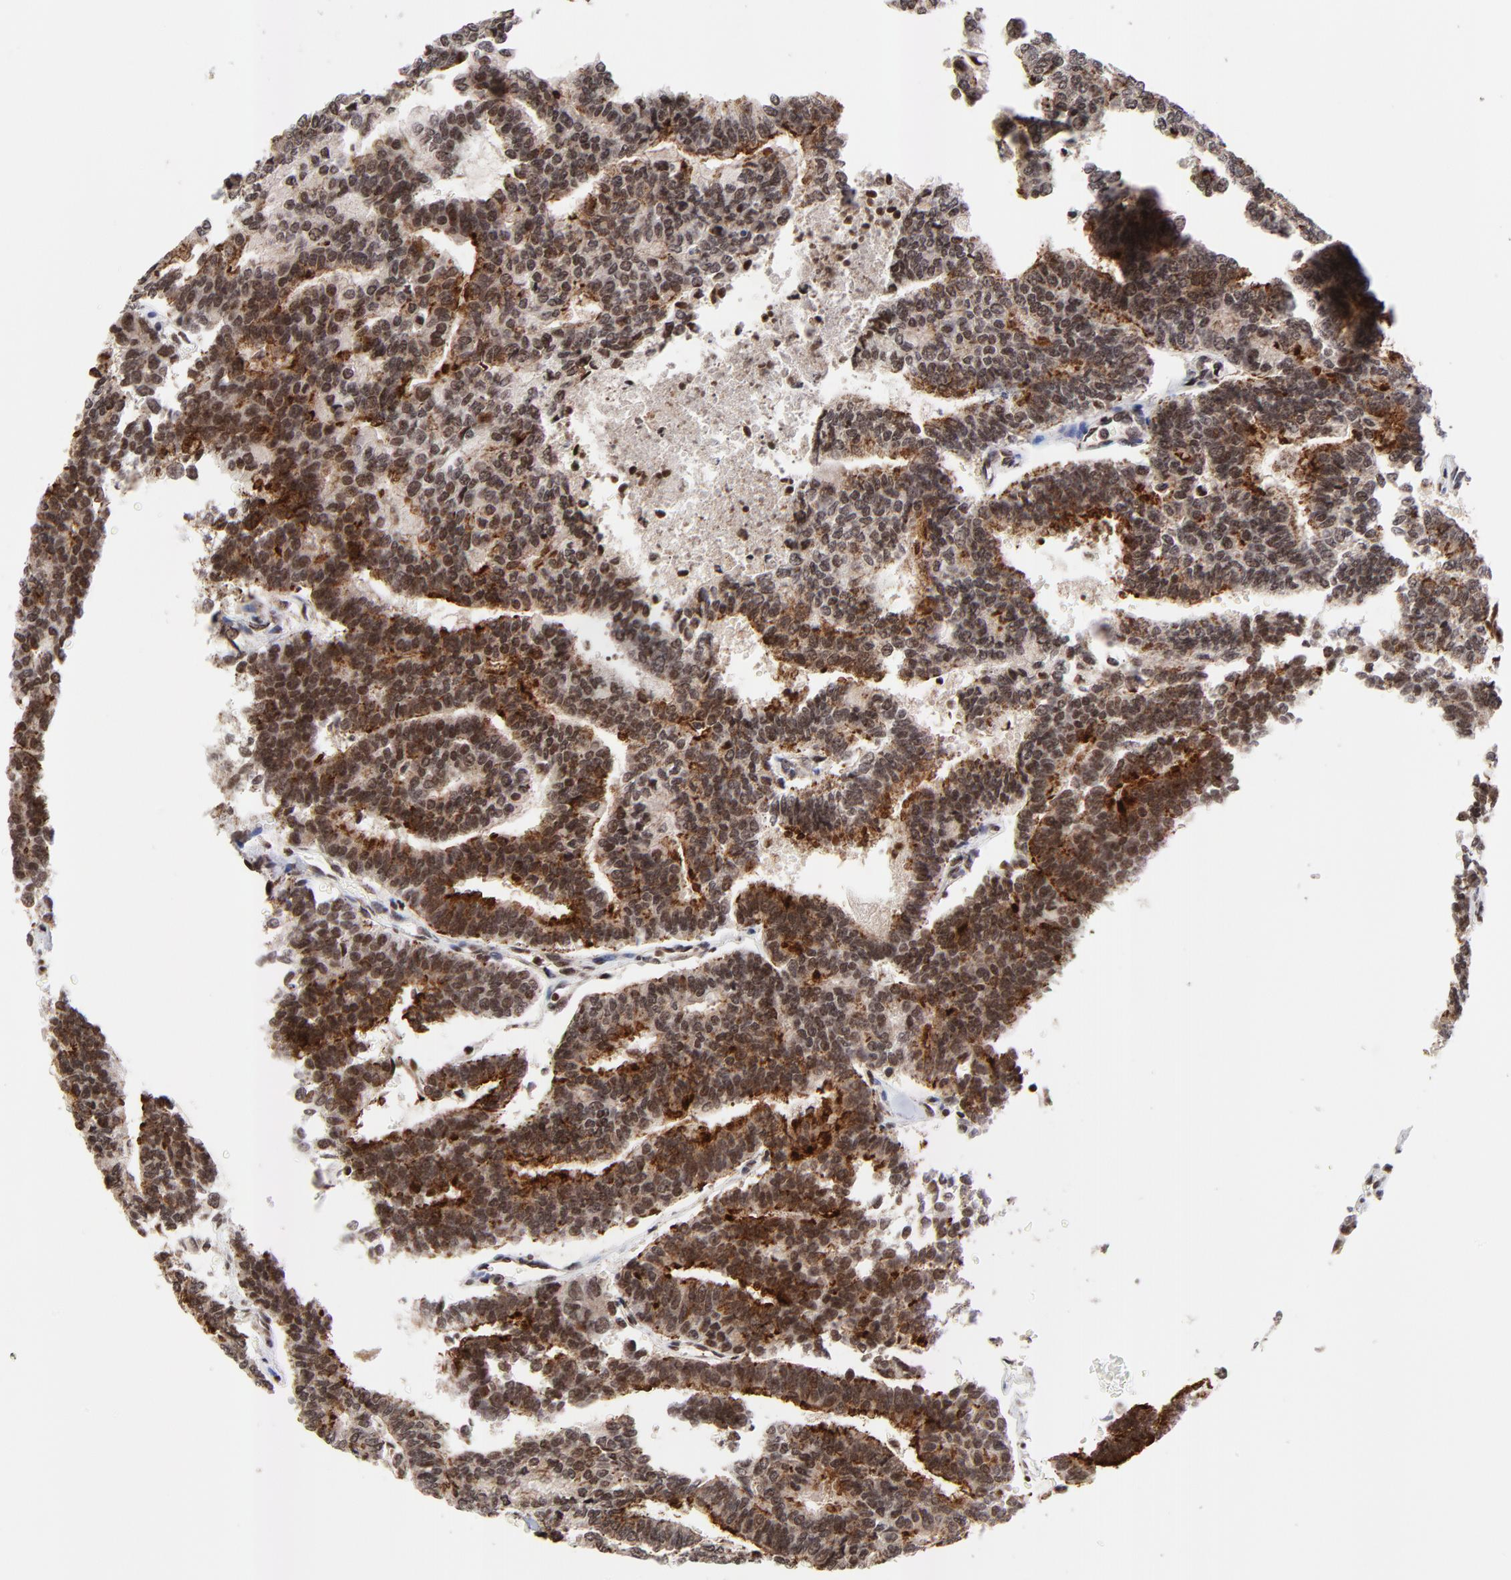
{"staining": {"intensity": "strong", "quantity": ">75%", "location": "nuclear"}, "tissue": "thyroid cancer", "cell_type": "Tumor cells", "image_type": "cancer", "snomed": [{"axis": "morphology", "description": "Papillary adenocarcinoma, NOS"}, {"axis": "topography", "description": "Thyroid gland"}], "caption": "Immunohistochemistry histopathology image of neoplastic tissue: thyroid cancer stained using immunohistochemistry (IHC) displays high levels of strong protein expression localized specifically in the nuclear of tumor cells, appearing as a nuclear brown color.", "gene": "ZNF777", "patient": {"sex": "female", "age": 35}}